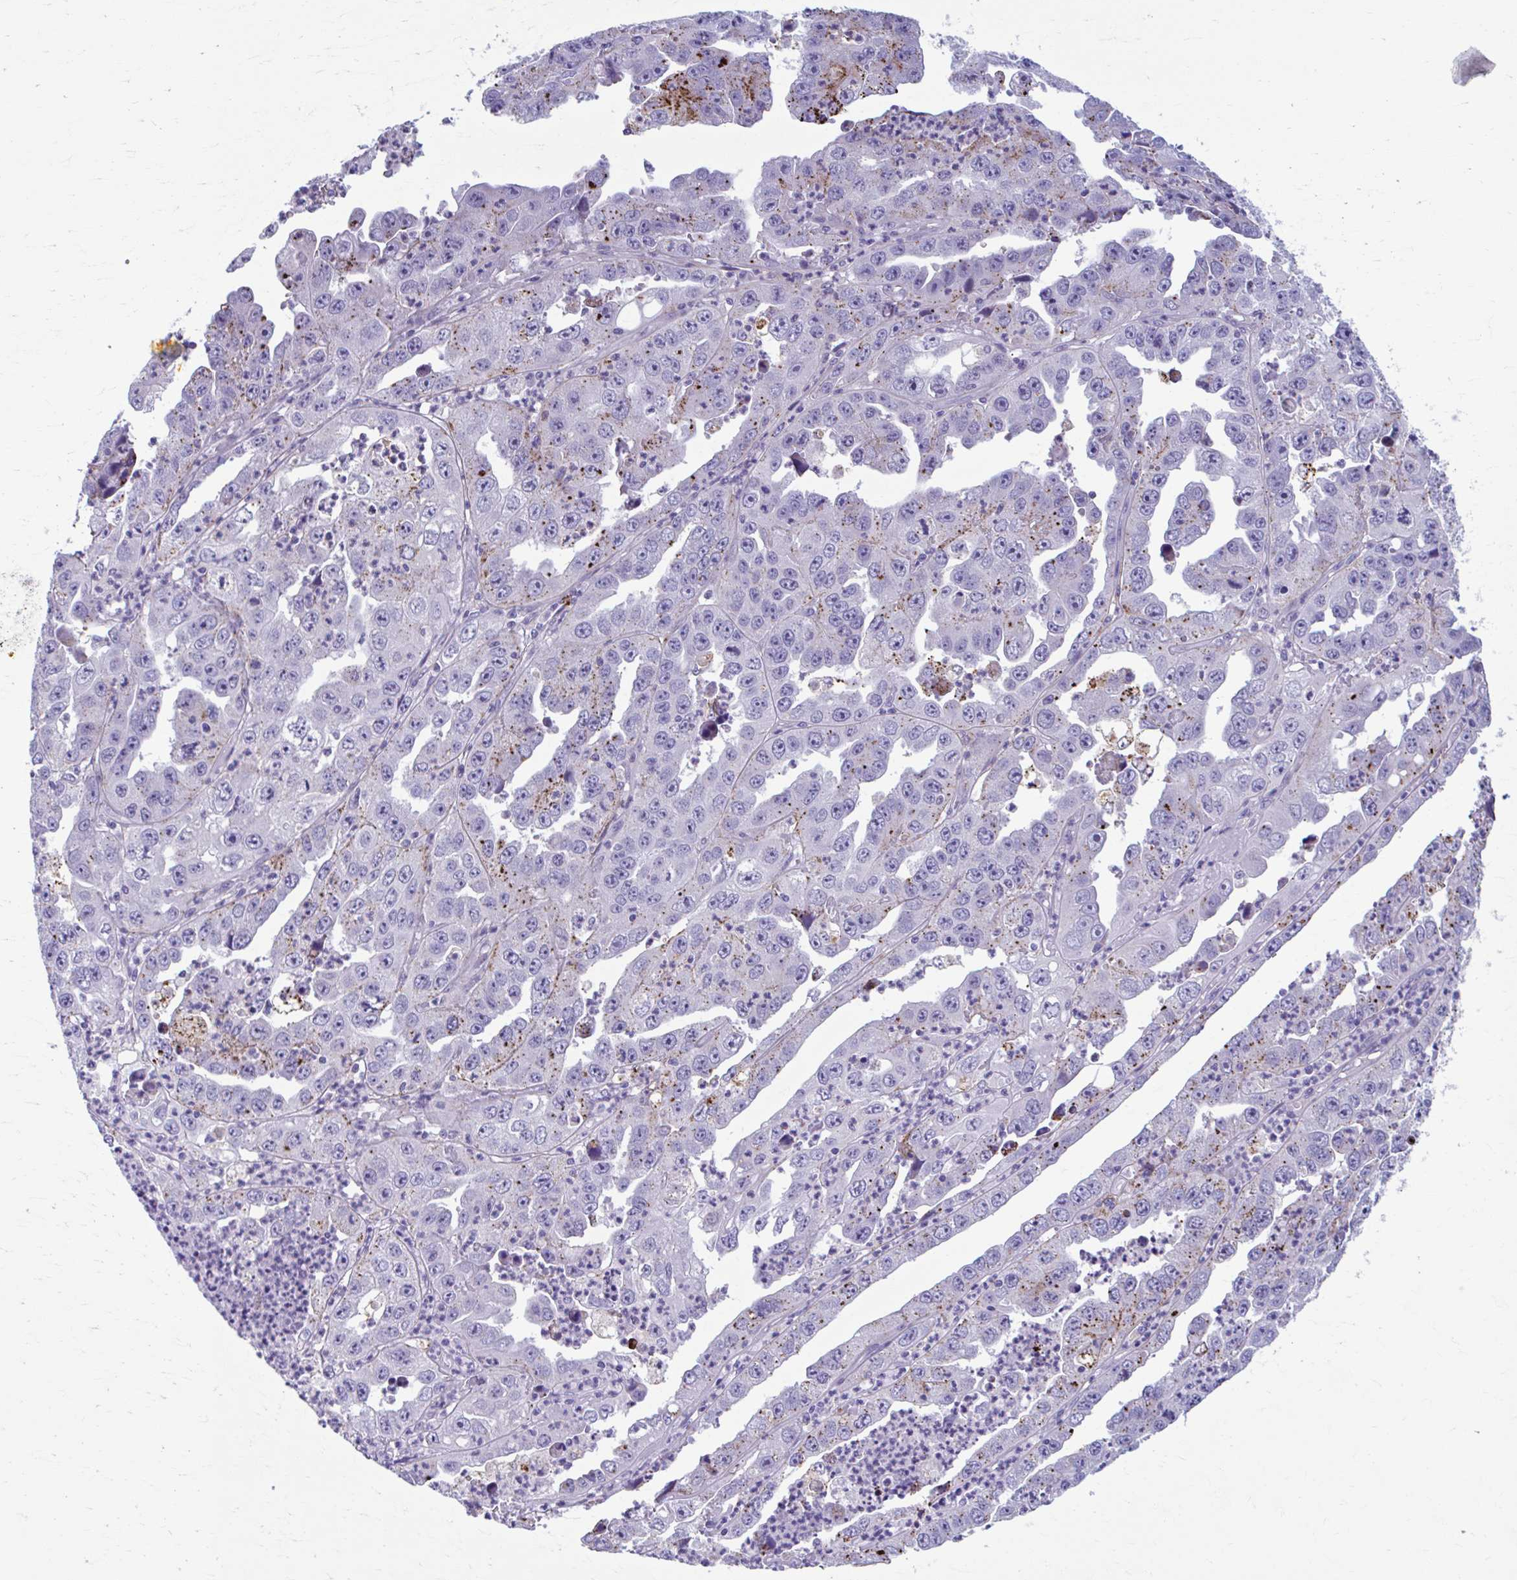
{"staining": {"intensity": "moderate", "quantity": "<25%", "location": "cytoplasmic/membranous"}, "tissue": "endometrial cancer", "cell_type": "Tumor cells", "image_type": "cancer", "snomed": [{"axis": "morphology", "description": "Adenocarcinoma, NOS"}, {"axis": "topography", "description": "Uterus"}], "caption": "Adenocarcinoma (endometrial) stained for a protein (brown) displays moderate cytoplasmic/membranous positive expression in approximately <25% of tumor cells.", "gene": "C12orf71", "patient": {"sex": "female", "age": 62}}